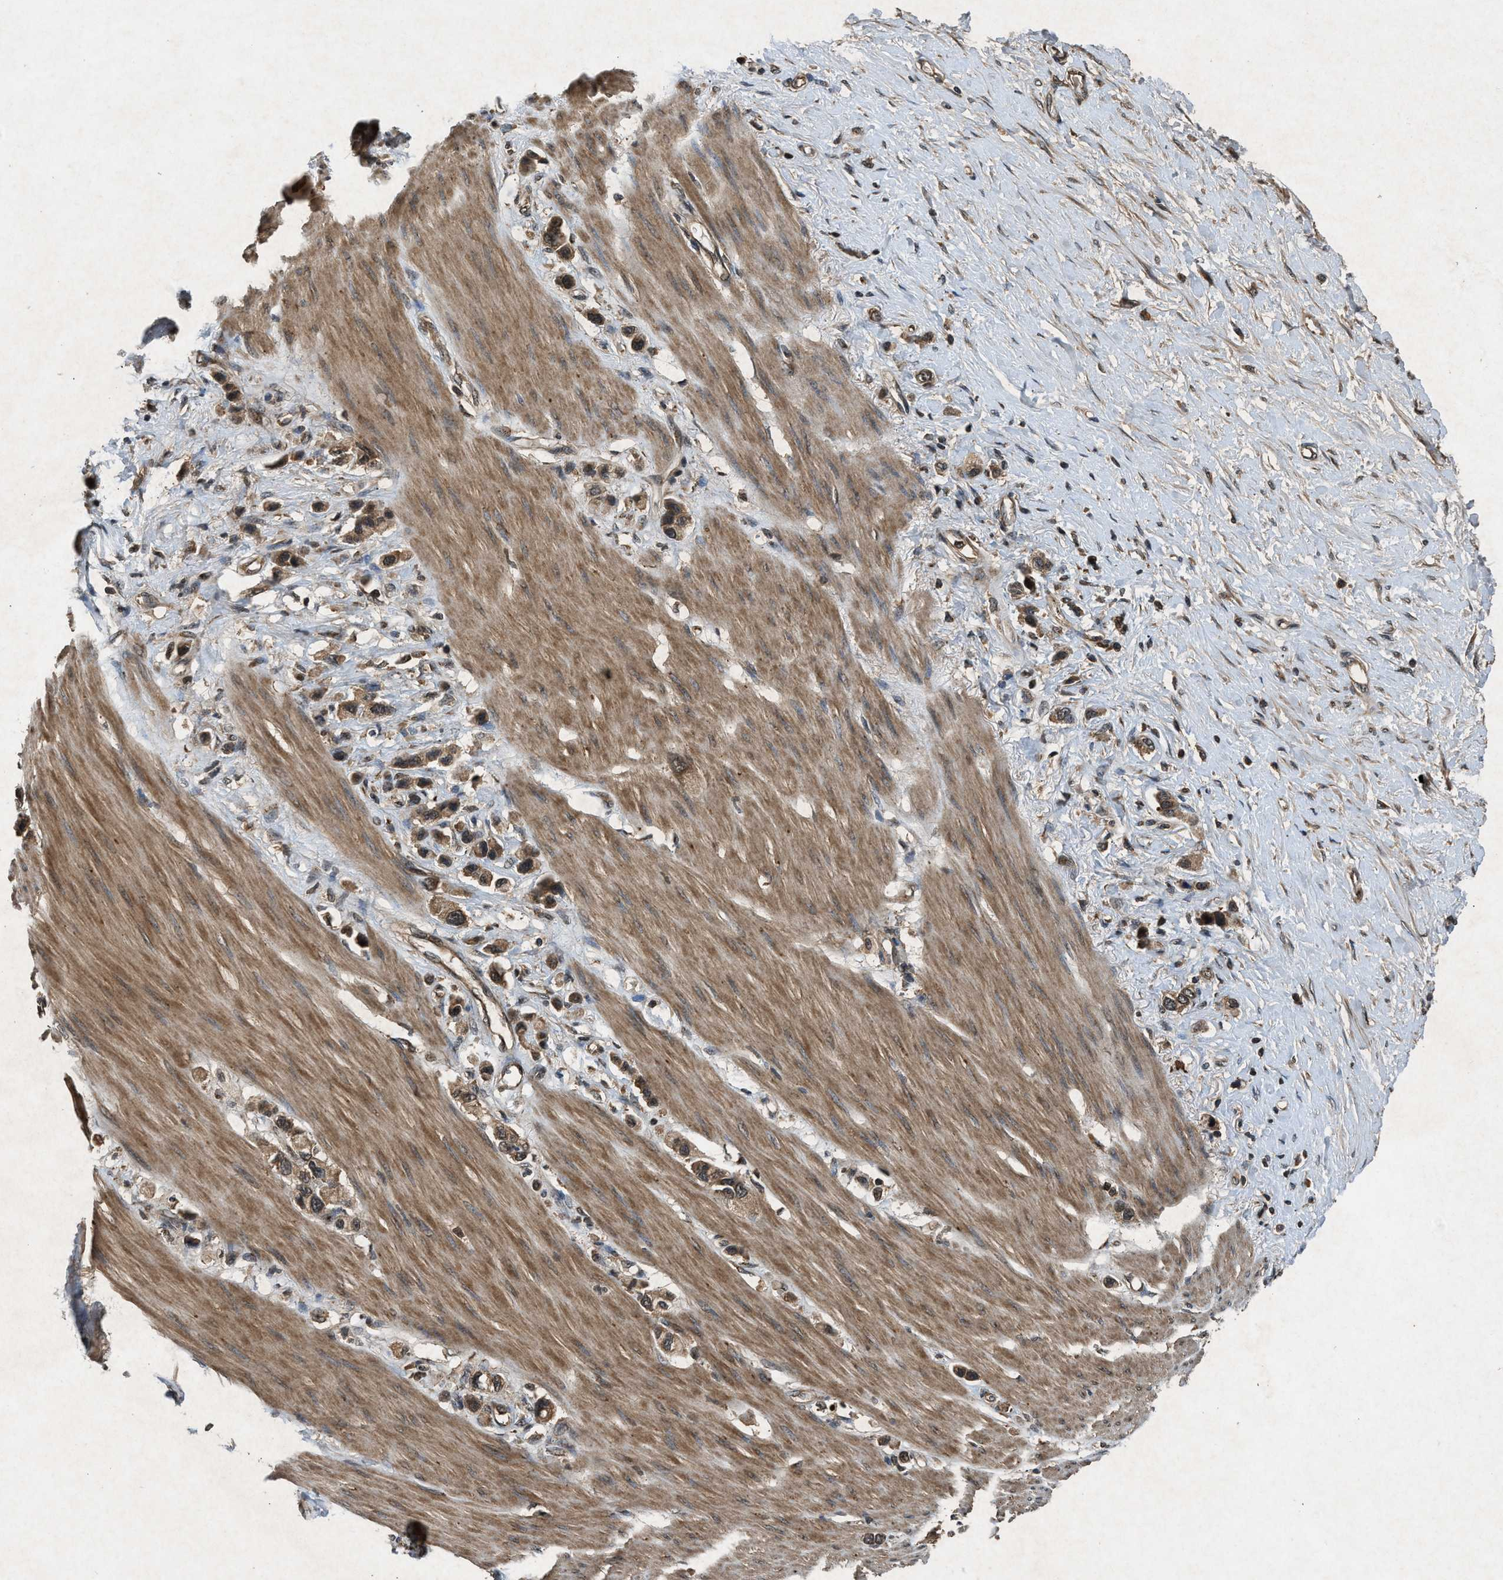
{"staining": {"intensity": "moderate", "quantity": ">75%", "location": "cytoplasmic/membranous"}, "tissue": "stomach cancer", "cell_type": "Tumor cells", "image_type": "cancer", "snomed": [{"axis": "morphology", "description": "Adenocarcinoma, NOS"}, {"axis": "topography", "description": "Stomach"}], "caption": "Moderate cytoplasmic/membranous expression for a protein is present in about >75% of tumor cells of stomach cancer using IHC.", "gene": "RPS6KB1", "patient": {"sex": "female", "age": 65}}